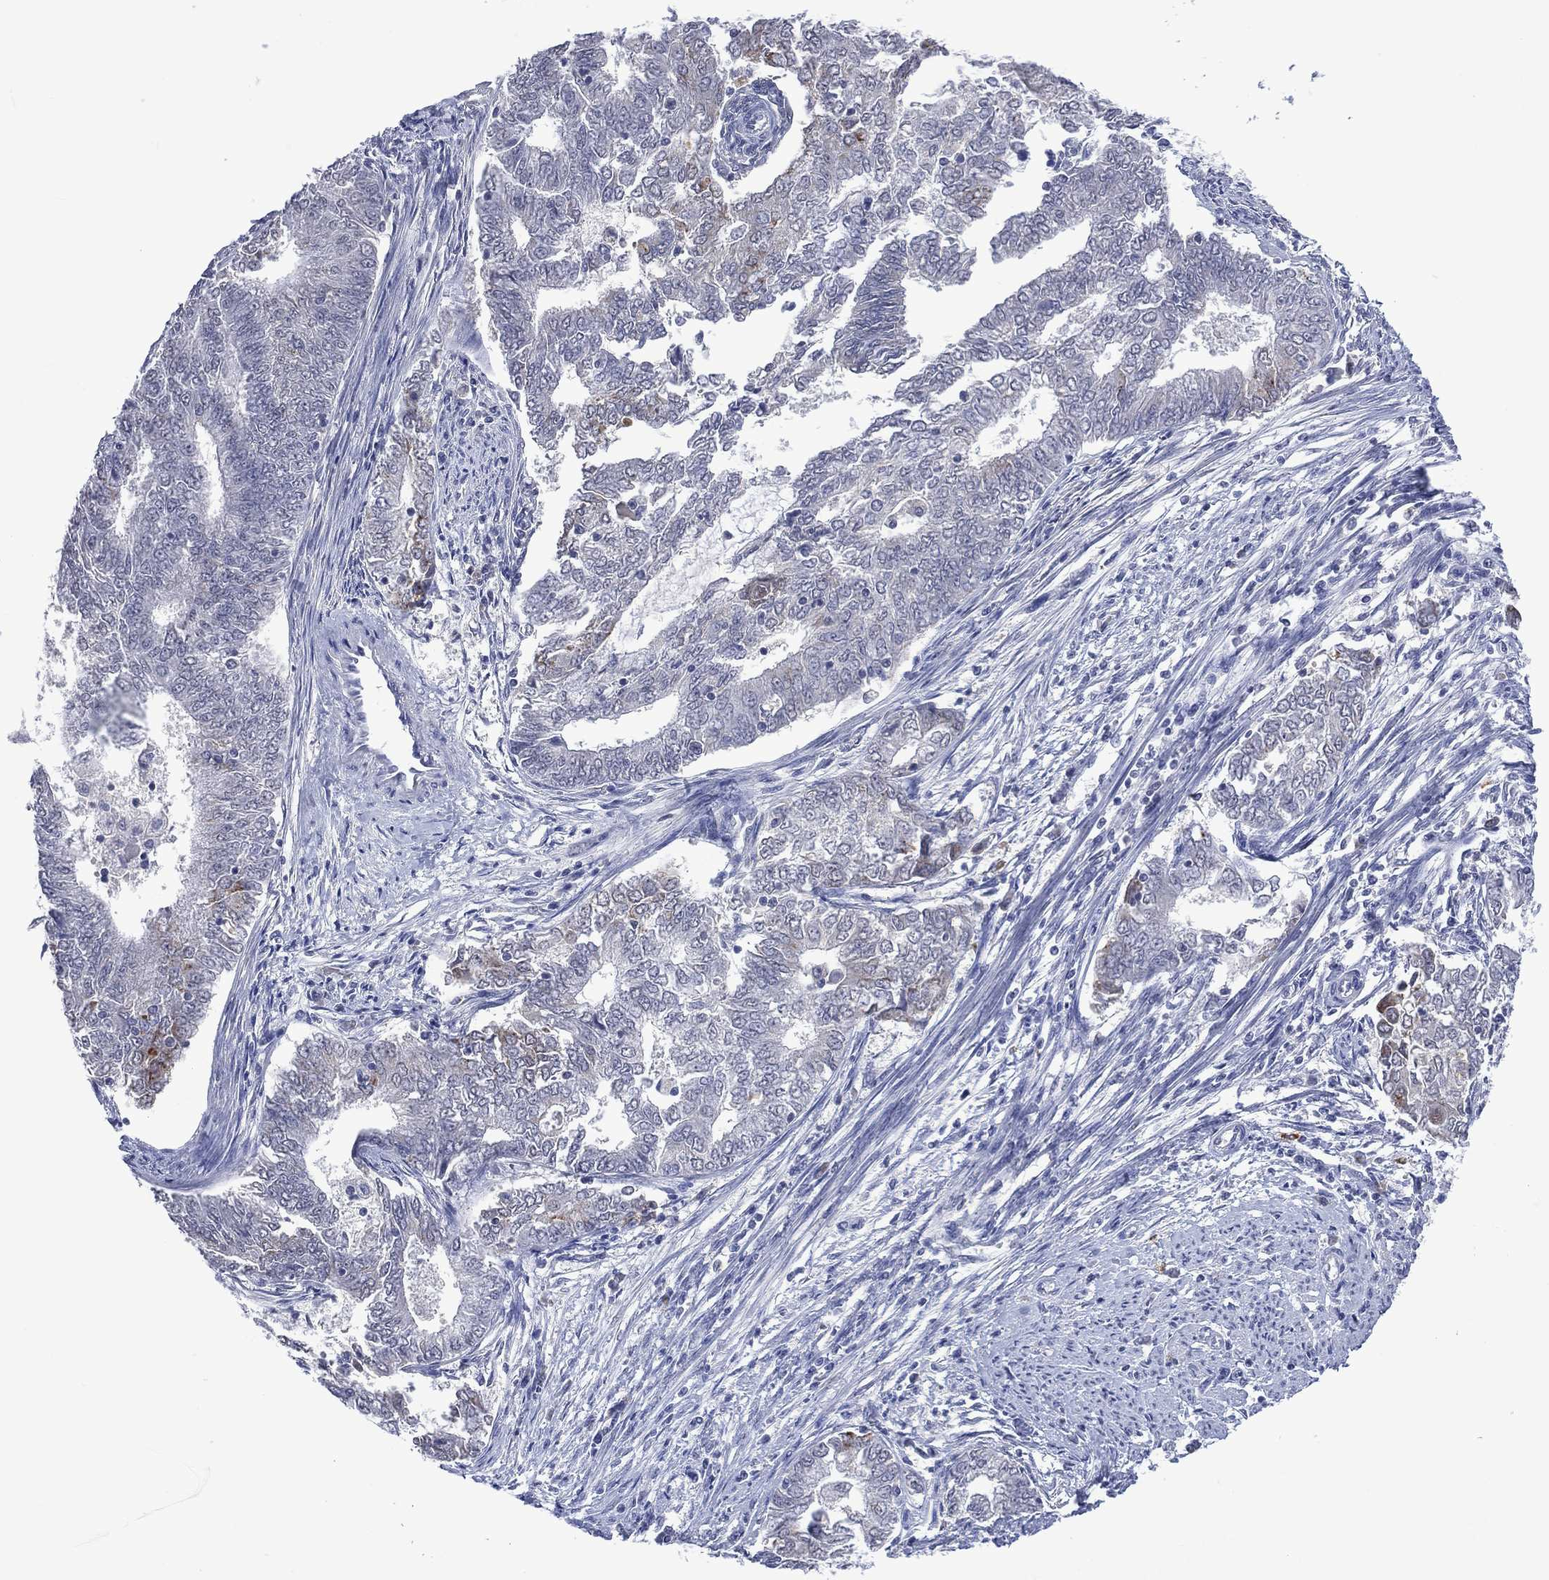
{"staining": {"intensity": "negative", "quantity": "none", "location": "none"}, "tissue": "endometrial cancer", "cell_type": "Tumor cells", "image_type": "cancer", "snomed": [{"axis": "morphology", "description": "Adenocarcinoma, NOS"}, {"axis": "topography", "description": "Endometrium"}], "caption": "The histopathology image shows no staining of tumor cells in endometrial cancer (adenocarcinoma). Brightfield microscopy of immunohistochemistry (IHC) stained with DAB (brown) and hematoxylin (blue), captured at high magnification.", "gene": "ASB10", "patient": {"sex": "female", "age": 62}}